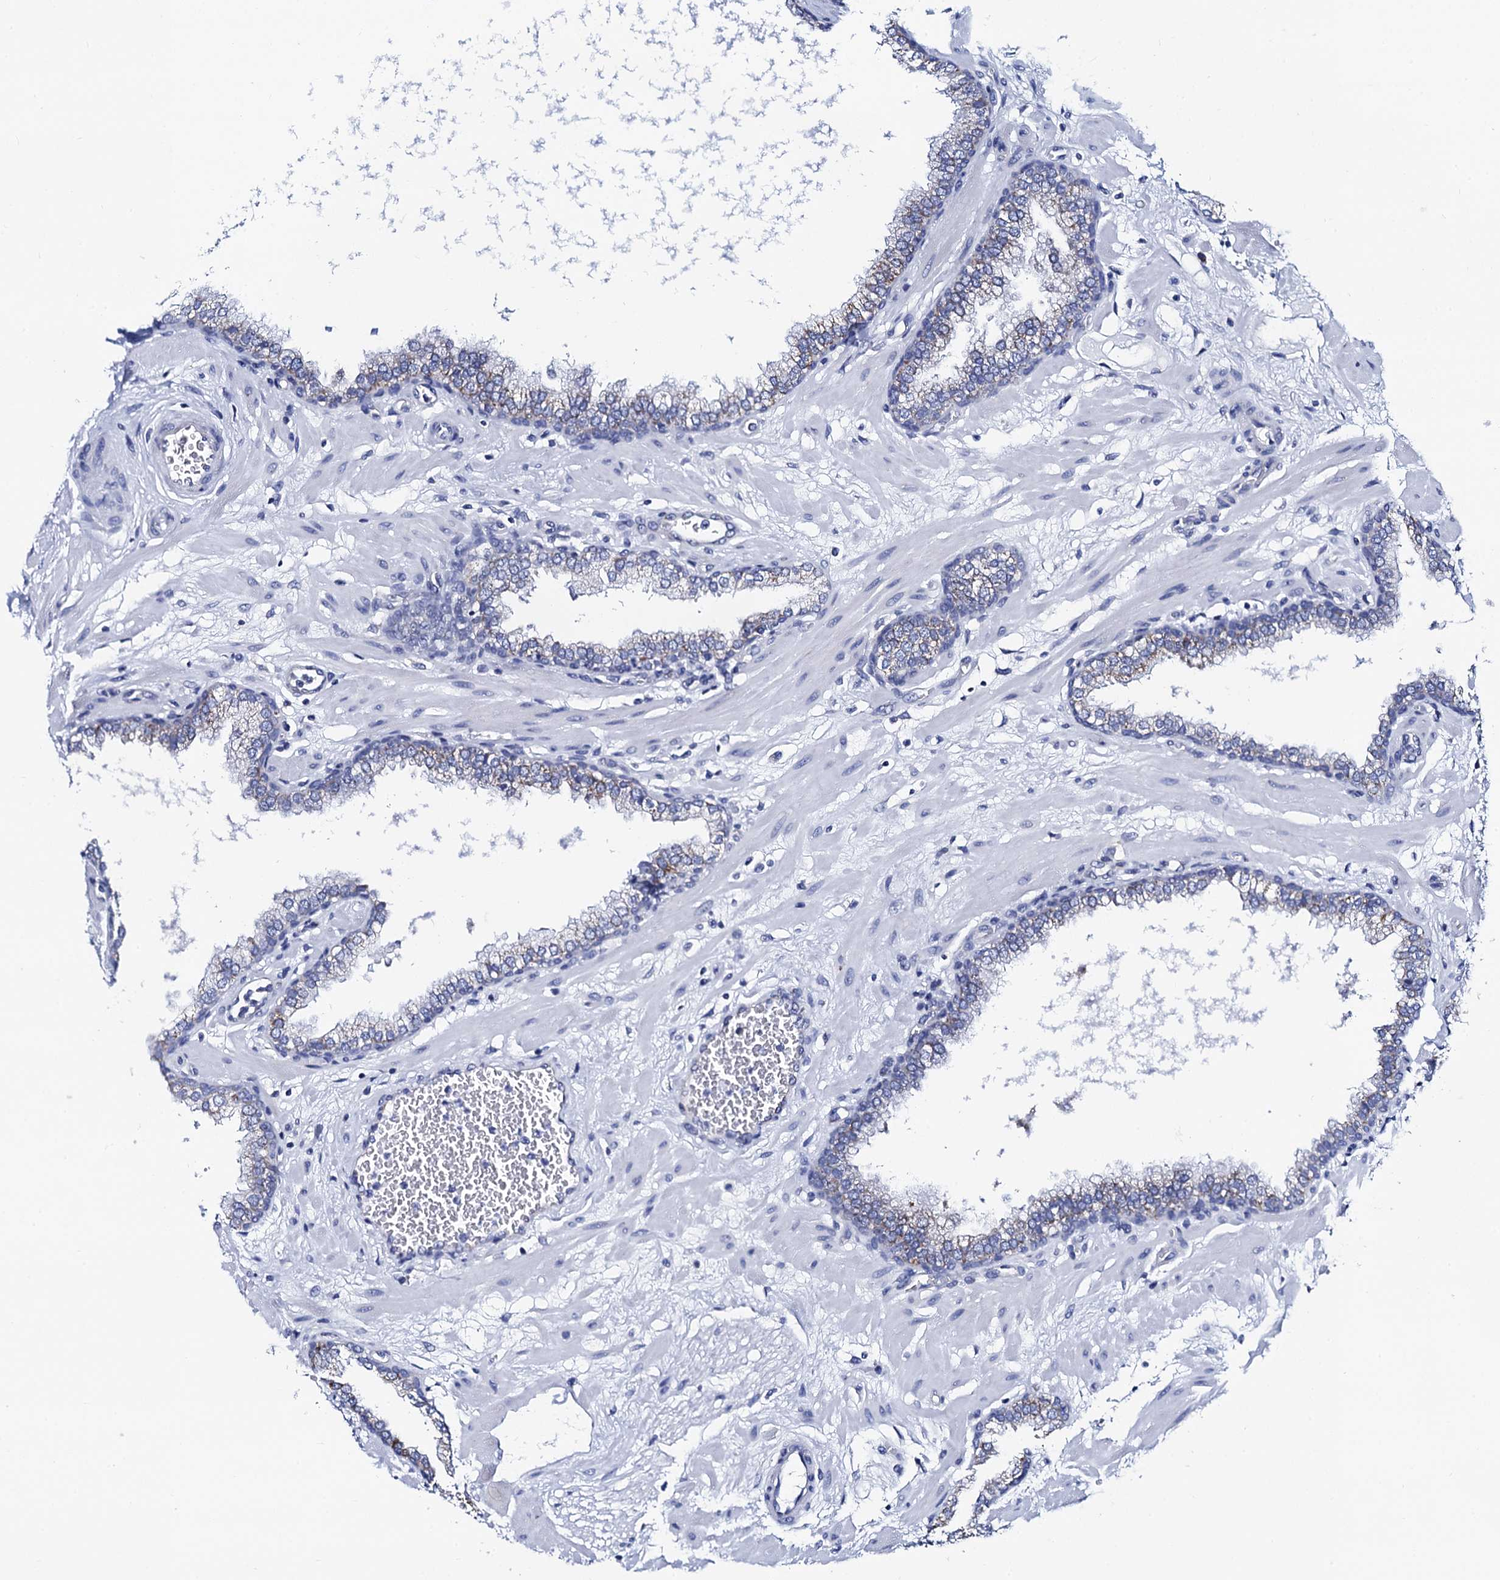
{"staining": {"intensity": "weak", "quantity": "25%-75%", "location": "cytoplasmic/membranous"}, "tissue": "prostate", "cell_type": "Glandular cells", "image_type": "normal", "snomed": [{"axis": "morphology", "description": "Normal tissue, NOS"}, {"axis": "morphology", "description": "Urothelial carcinoma, Low grade"}, {"axis": "topography", "description": "Urinary bladder"}, {"axis": "topography", "description": "Prostate"}], "caption": "DAB immunohistochemical staining of benign human prostate demonstrates weak cytoplasmic/membranous protein positivity in about 25%-75% of glandular cells.", "gene": "ACADSB", "patient": {"sex": "male", "age": 60}}